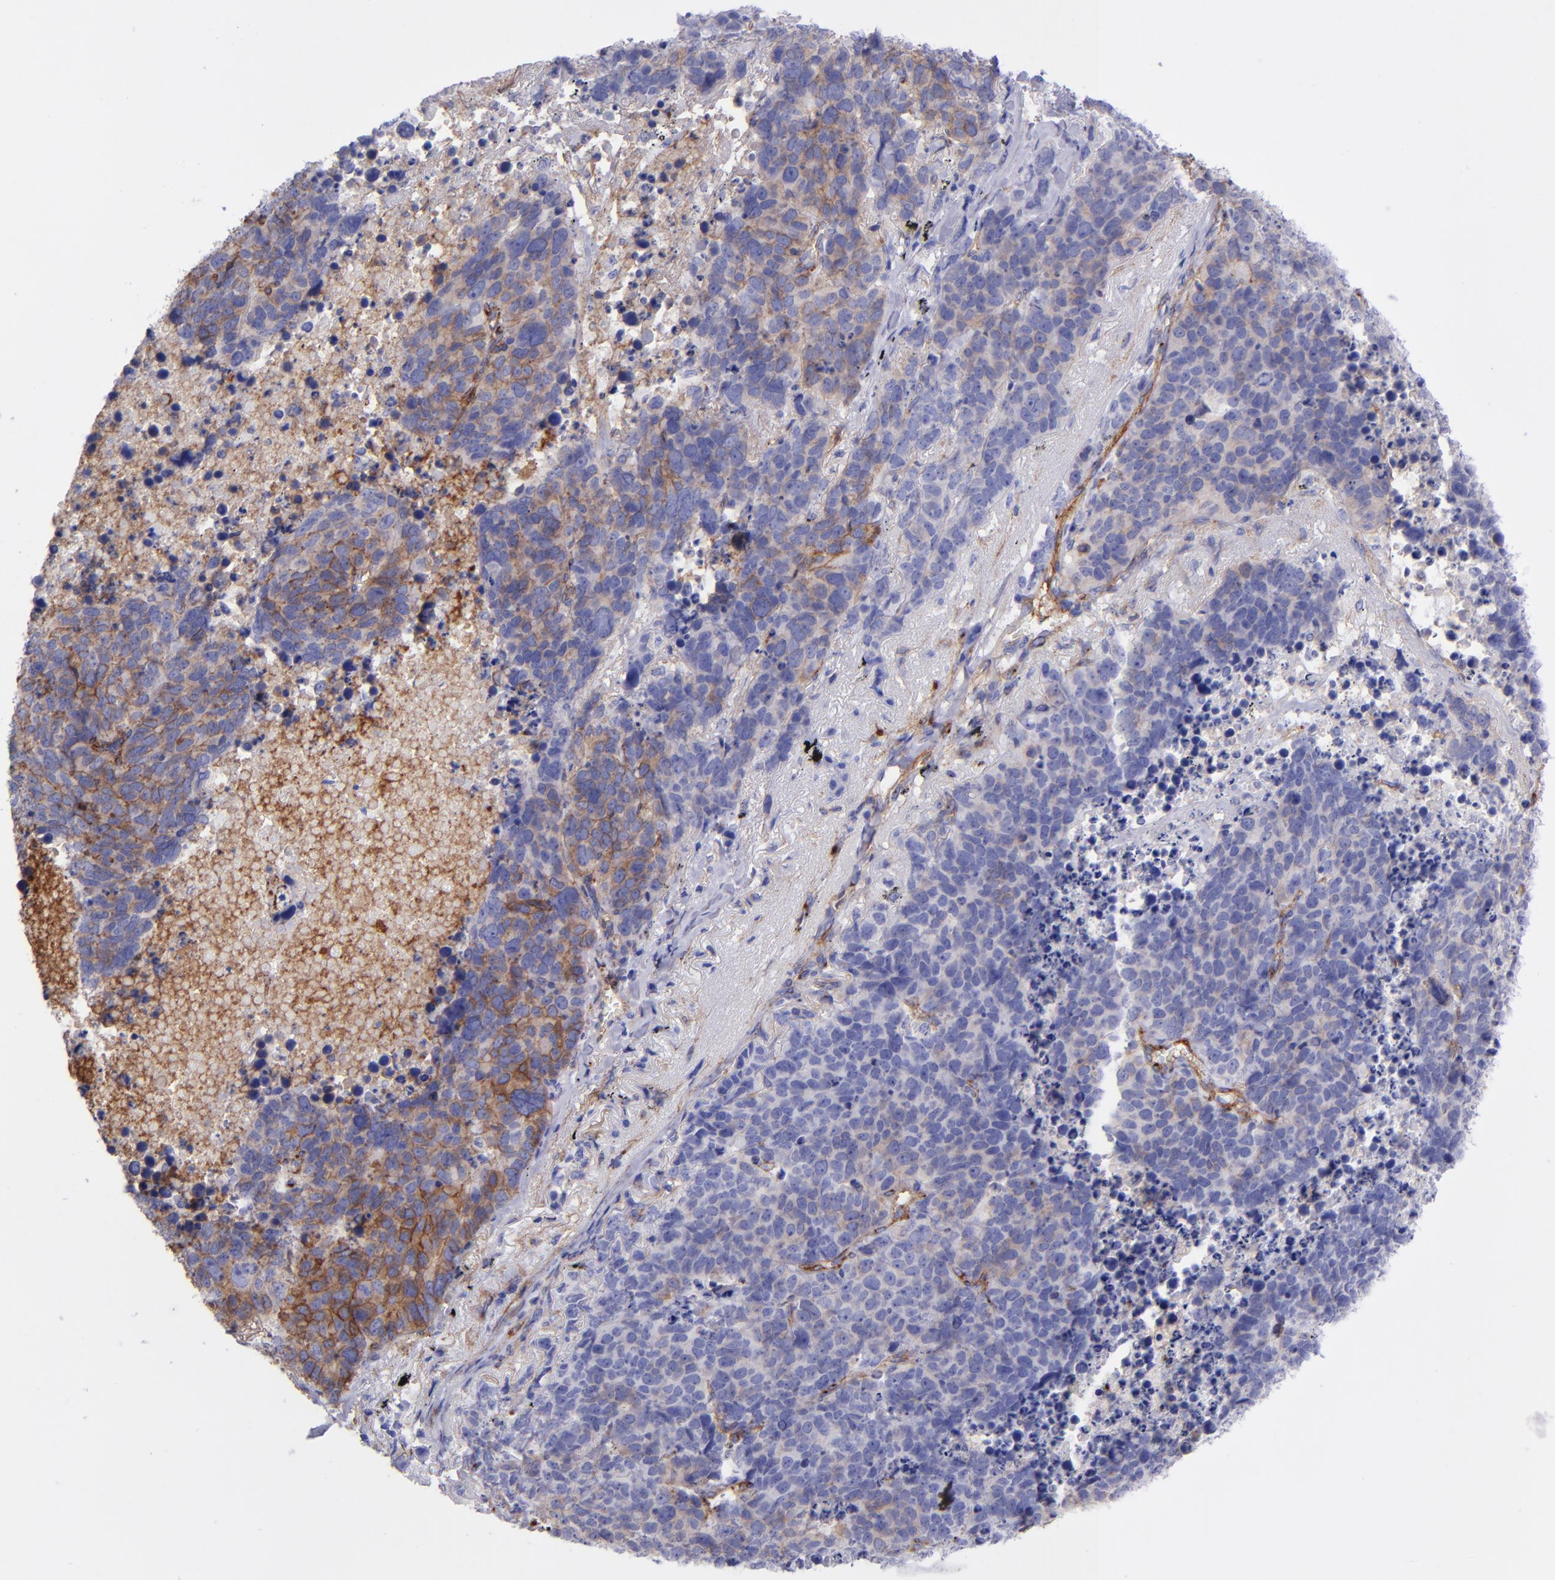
{"staining": {"intensity": "moderate", "quantity": "25%-75%", "location": "cytoplasmic/membranous"}, "tissue": "lung cancer", "cell_type": "Tumor cells", "image_type": "cancer", "snomed": [{"axis": "morphology", "description": "Carcinoid, malignant, NOS"}, {"axis": "topography", "description": "Lung"}], "caption": "Immunohistochemistry (IHC) staining of lung malignant carcinoid, which reveals medium levels of moderate cytoplasmic/membranous positivity in approximately 25%-75% of tumor cells indicating moderate cytoplasmic/membranous protein positivity. The staining was performed using DAB (3,3'-diaminobenzidine) (brown) for protein detection and nuclei were counterstained in hematoxylin (blue).", "gene": "ITGAV", "patient": {"sex": "male", "age": 60}}